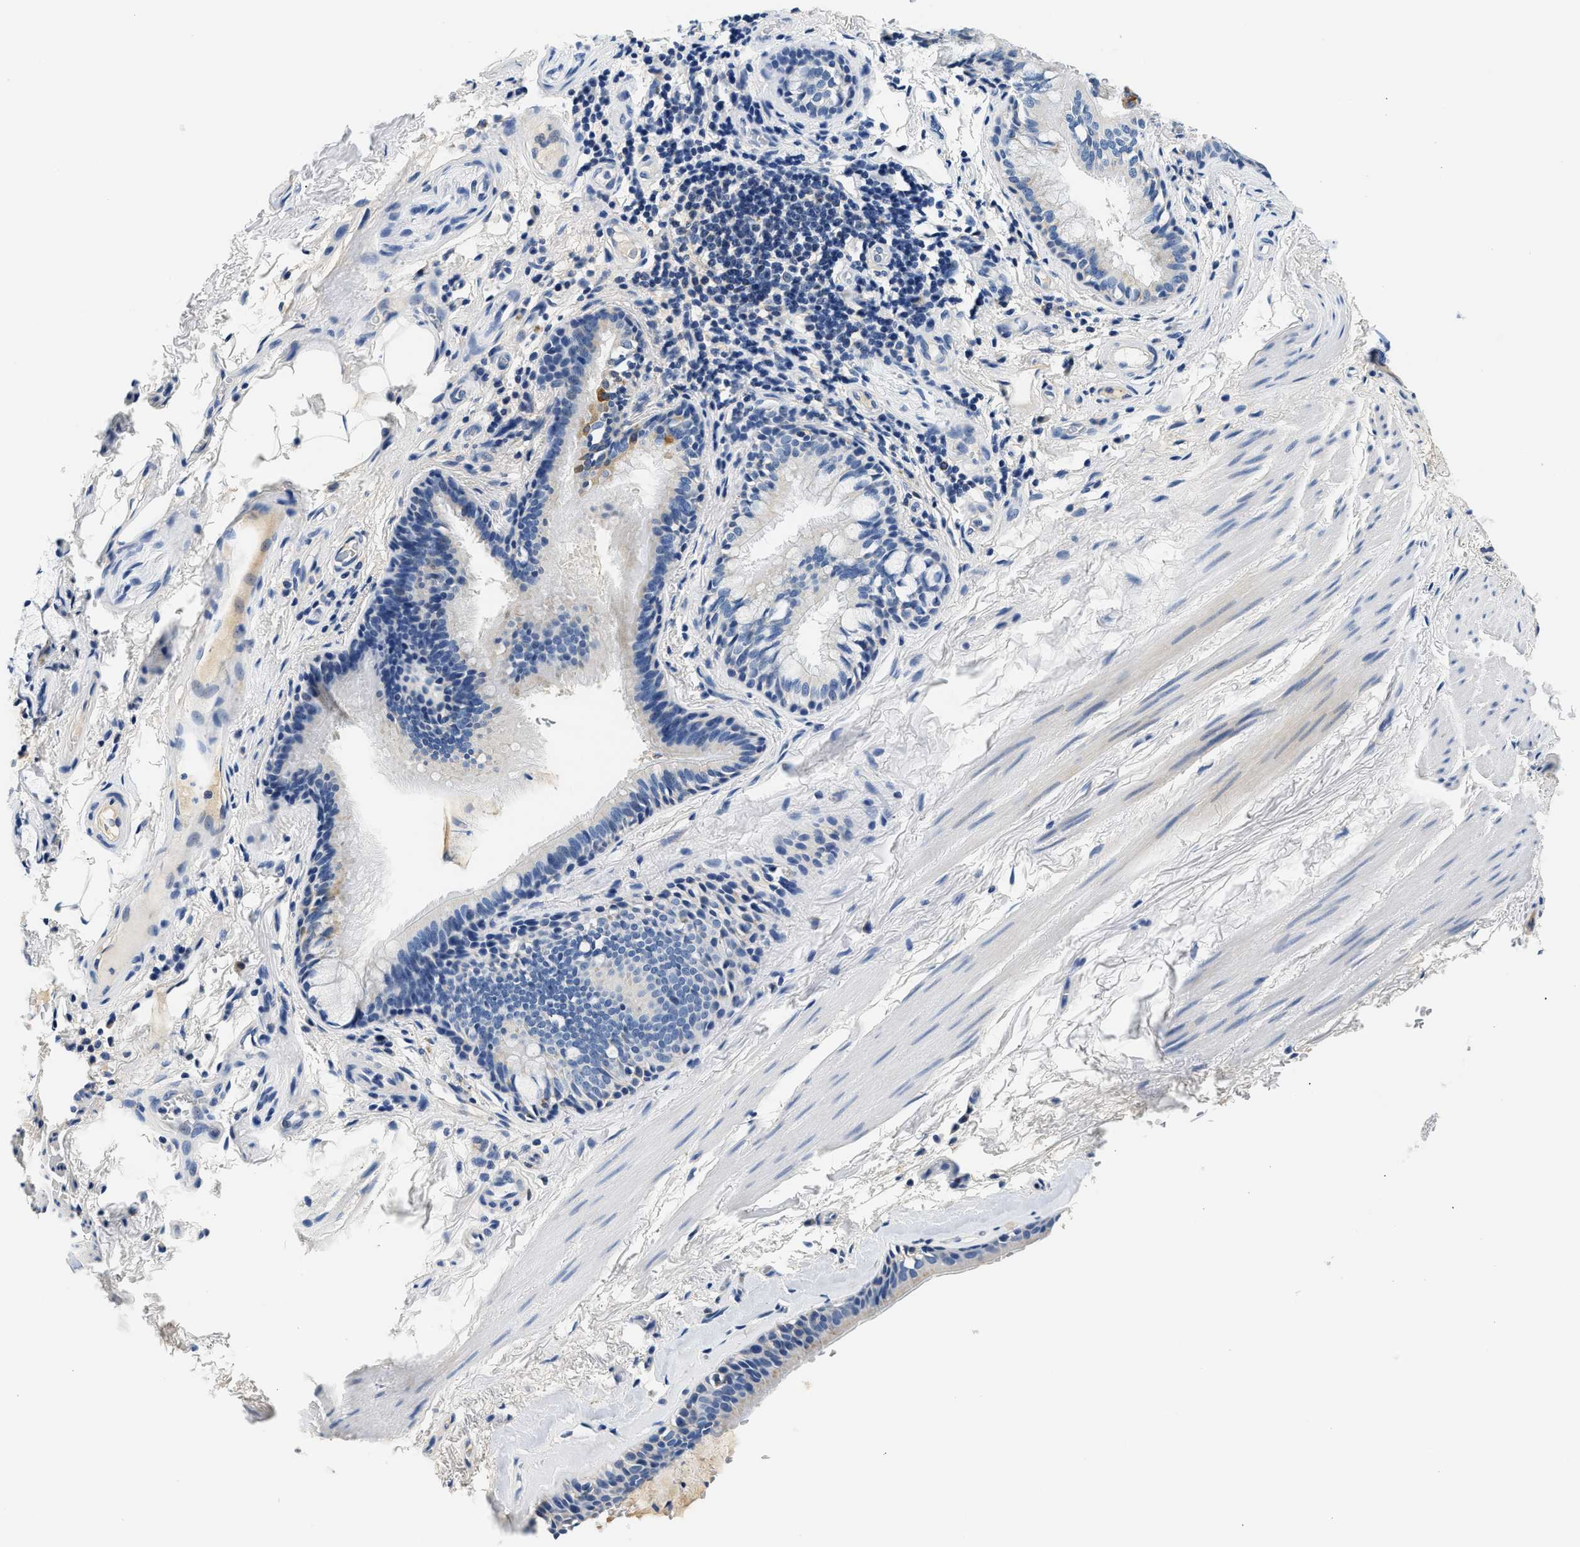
{"staining": {"intensity": "moderate", "quantity": "<25%", "location": "cytoplasmic/membranous"}, "tissue": "bronchus", "cell_type": "Respiratory epithelial cells", "image_type": "normal", "snomed": [{"axis": "morphology", "description": "Normal tissue, NOS"}, {"axis": "topography", "description": "Cartilage tissue"}], "caption": "This micrograph exhibits immunohistochemistry (IHC) staining of normal human bronchus, with low moderate cytoplasmic/membranous expression in about <25% of respiratory epithelial cells.", "gene": "PCK2", "patient": {"sex": "female", "age": 63}}